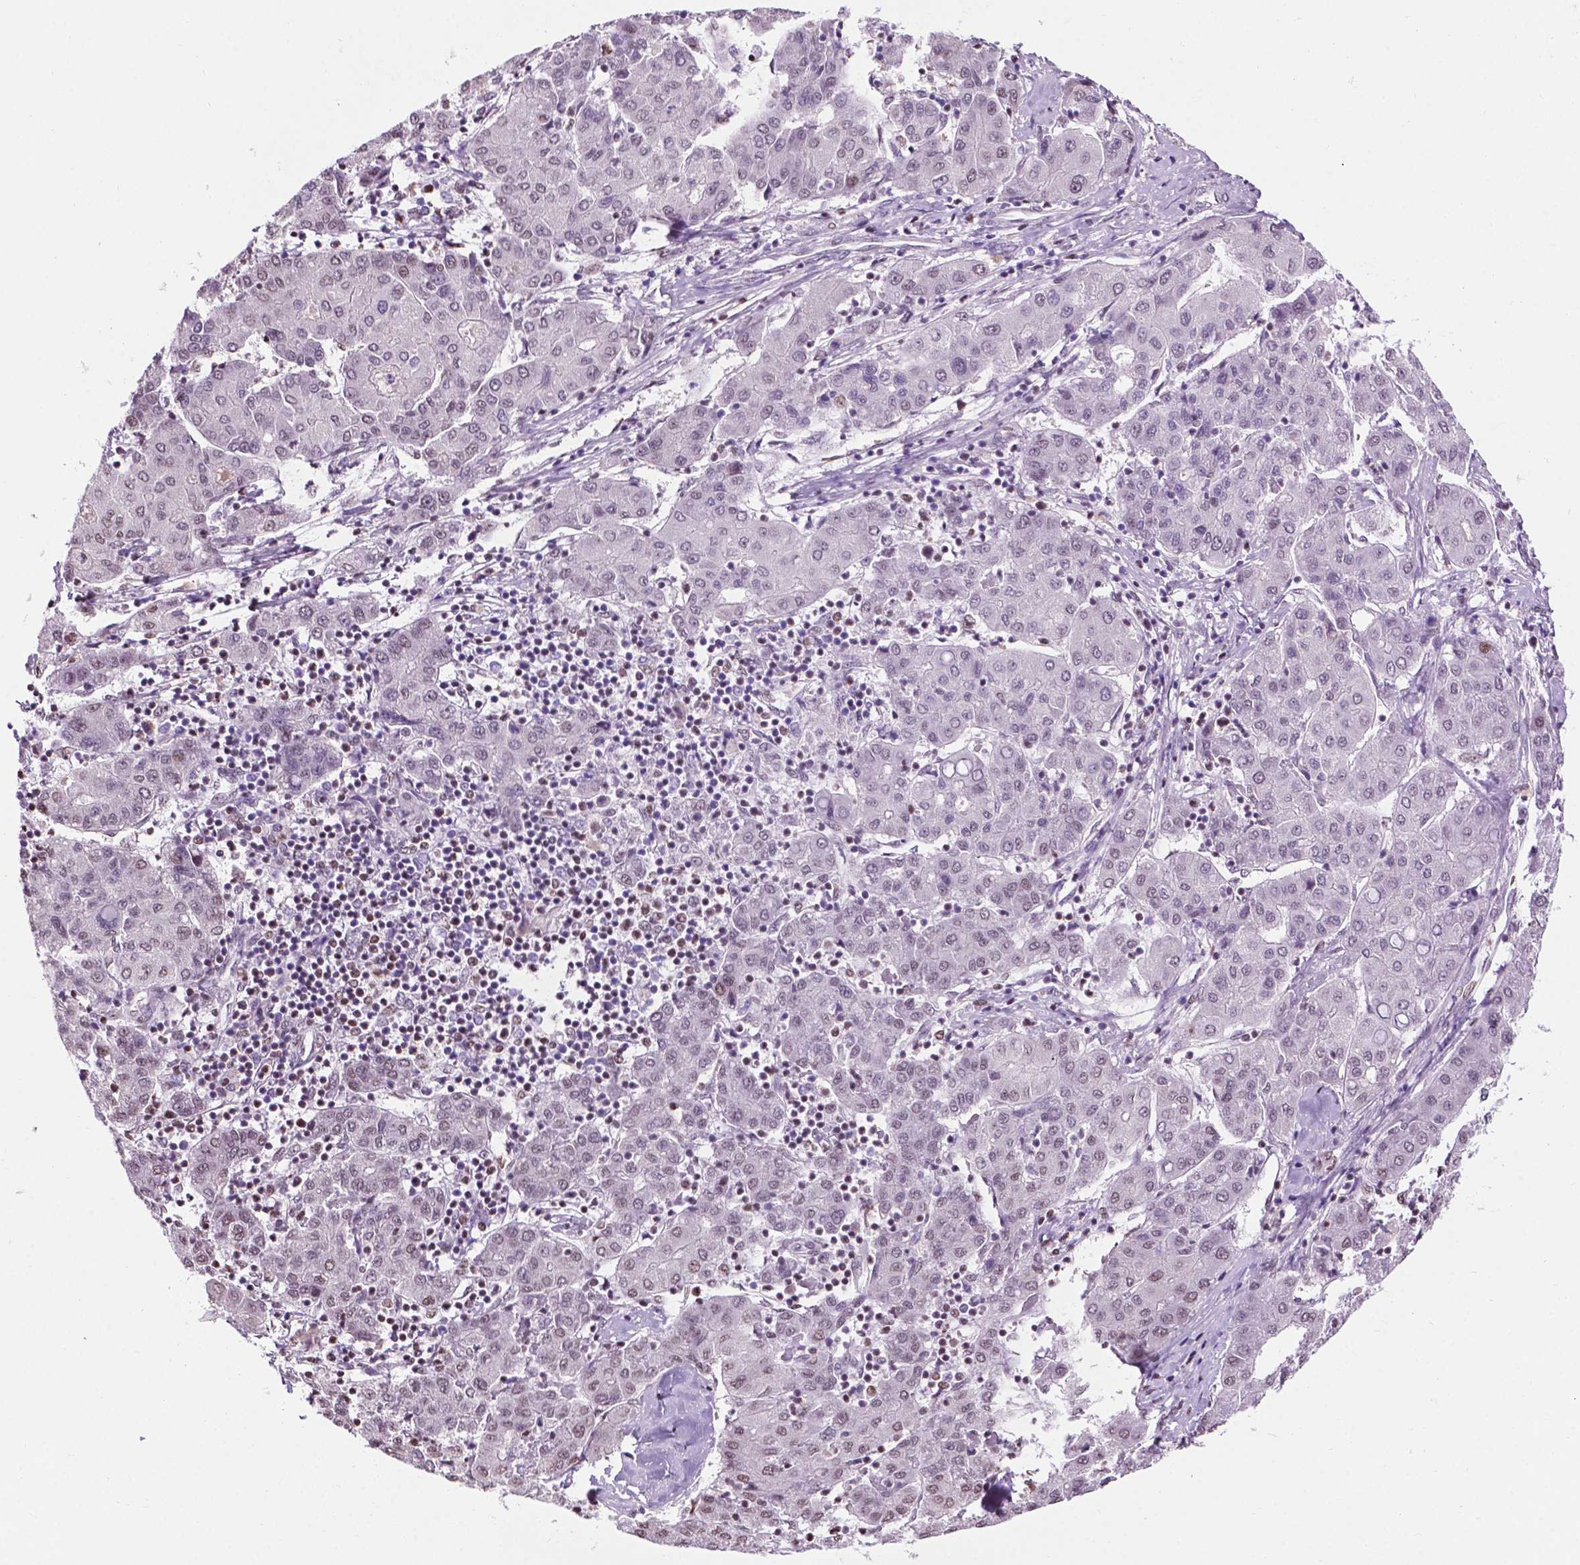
{"staining": {"intensity": "negative", "quantity": "none", "location": "none"}, "tissue": "liver cancer", "cell_type": "Tumor cells", "image_type": "cancer", "snomed": [{"axis": "morphology", "description": "Carcinoma, Hepatocellular, NOS"}, {"axis": "topography", "description": "Liver"}], "caption": "DAB immunohistochemical staining of human liver cancer (hepatocellular carcinoma) shows no significant staining in tumor cells.", "gene": "COL23A1", "patient": {"sex": "male", "age": 65}}